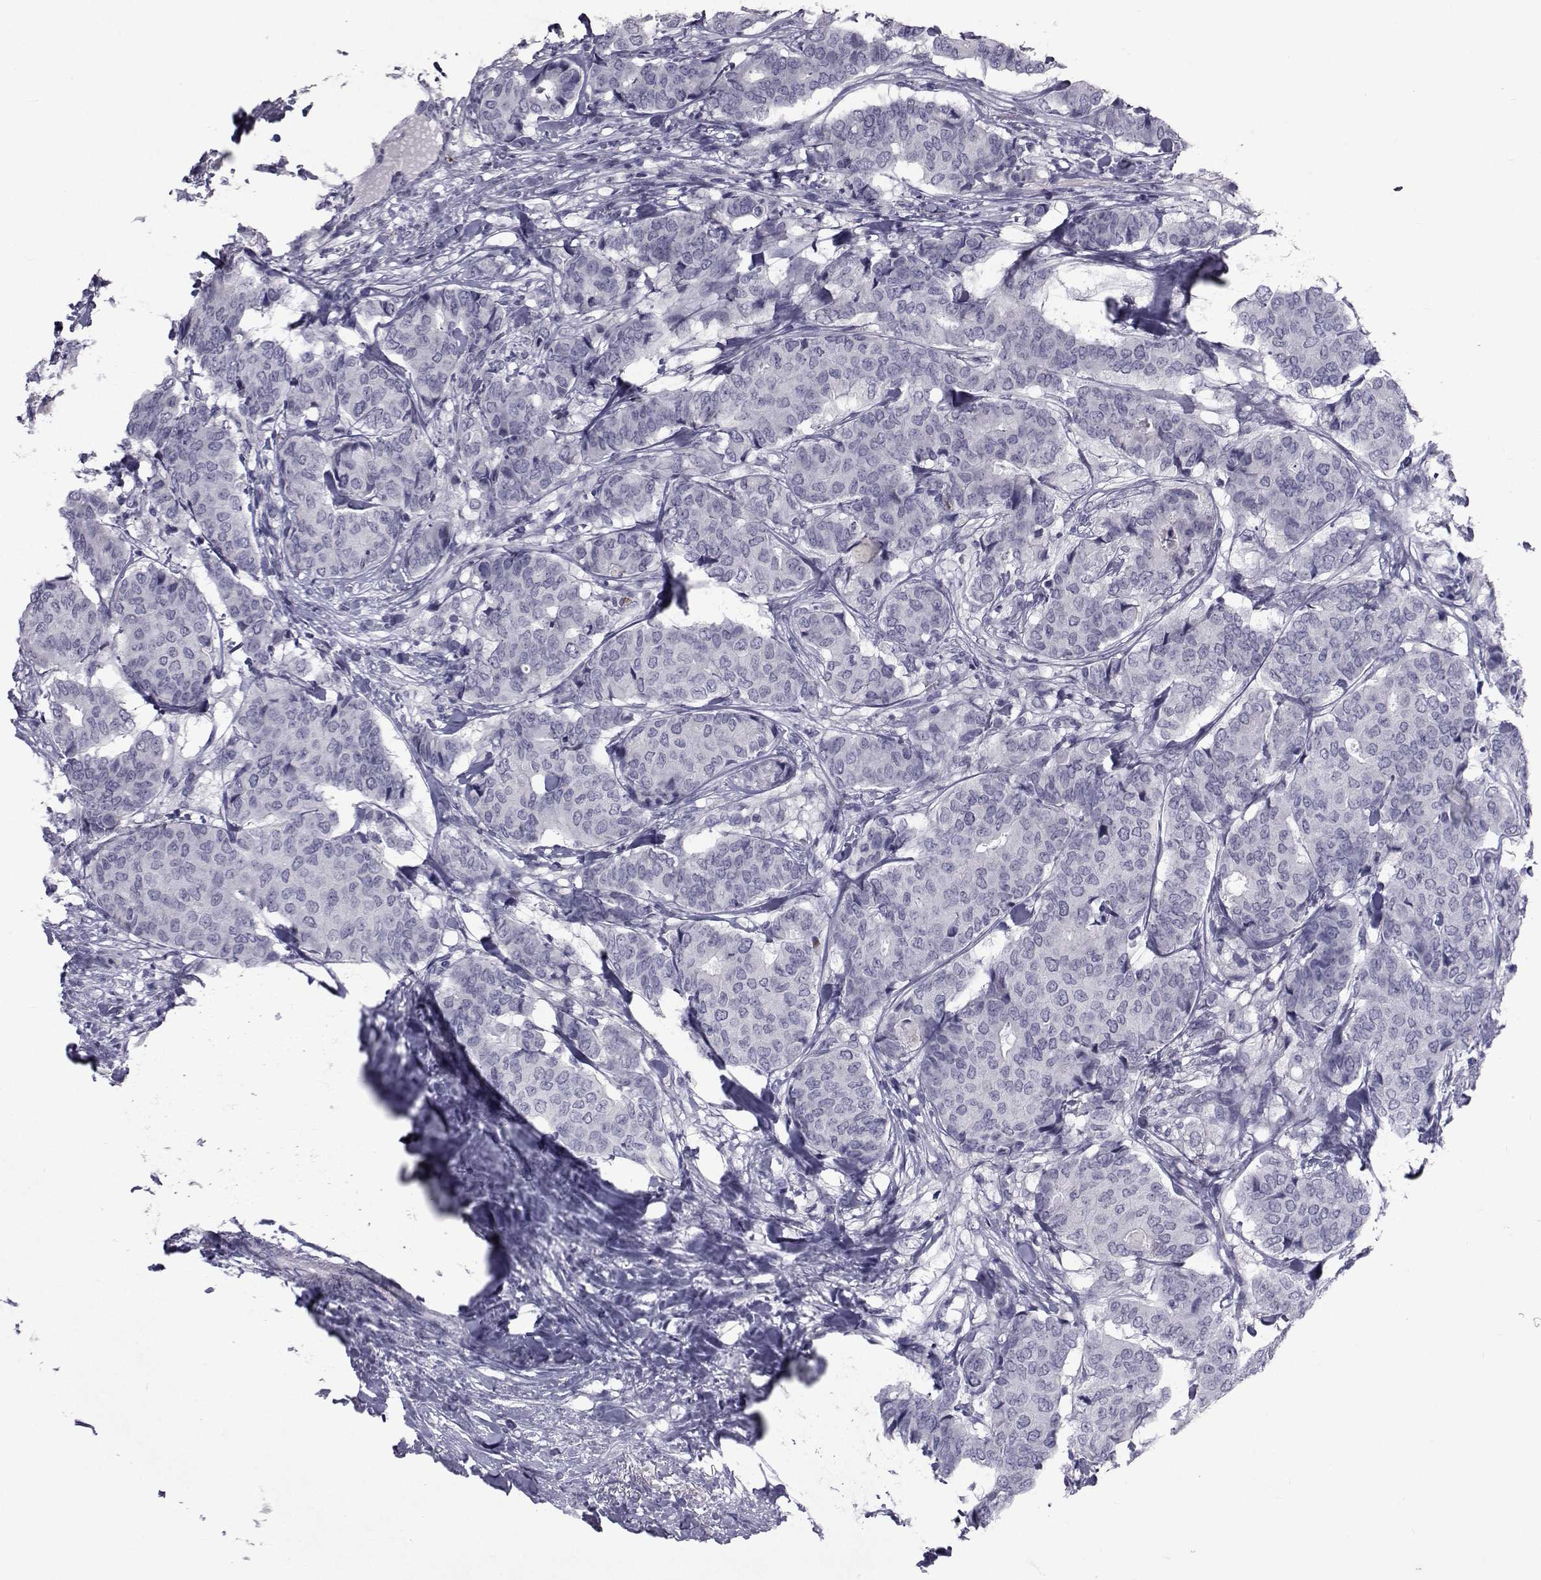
{"staining": {"intensity": "negative", "quantity": "none", "location": "none"}, "tissue": "breast cancer", "cell_type": "Tumor cells", "image_type": "cancer", "snomed": [{"axis": "morphology", "description": "Duct carcinoma"}, {"axis": "topography", "description": "Breast"}], "caption": "DAB immunohistochemical staining of human breast intraductal carcinoma displays no significant positivity in tumor cells.", "gene": "PAX2", "patient": {"sex": "female", "age": 75}}